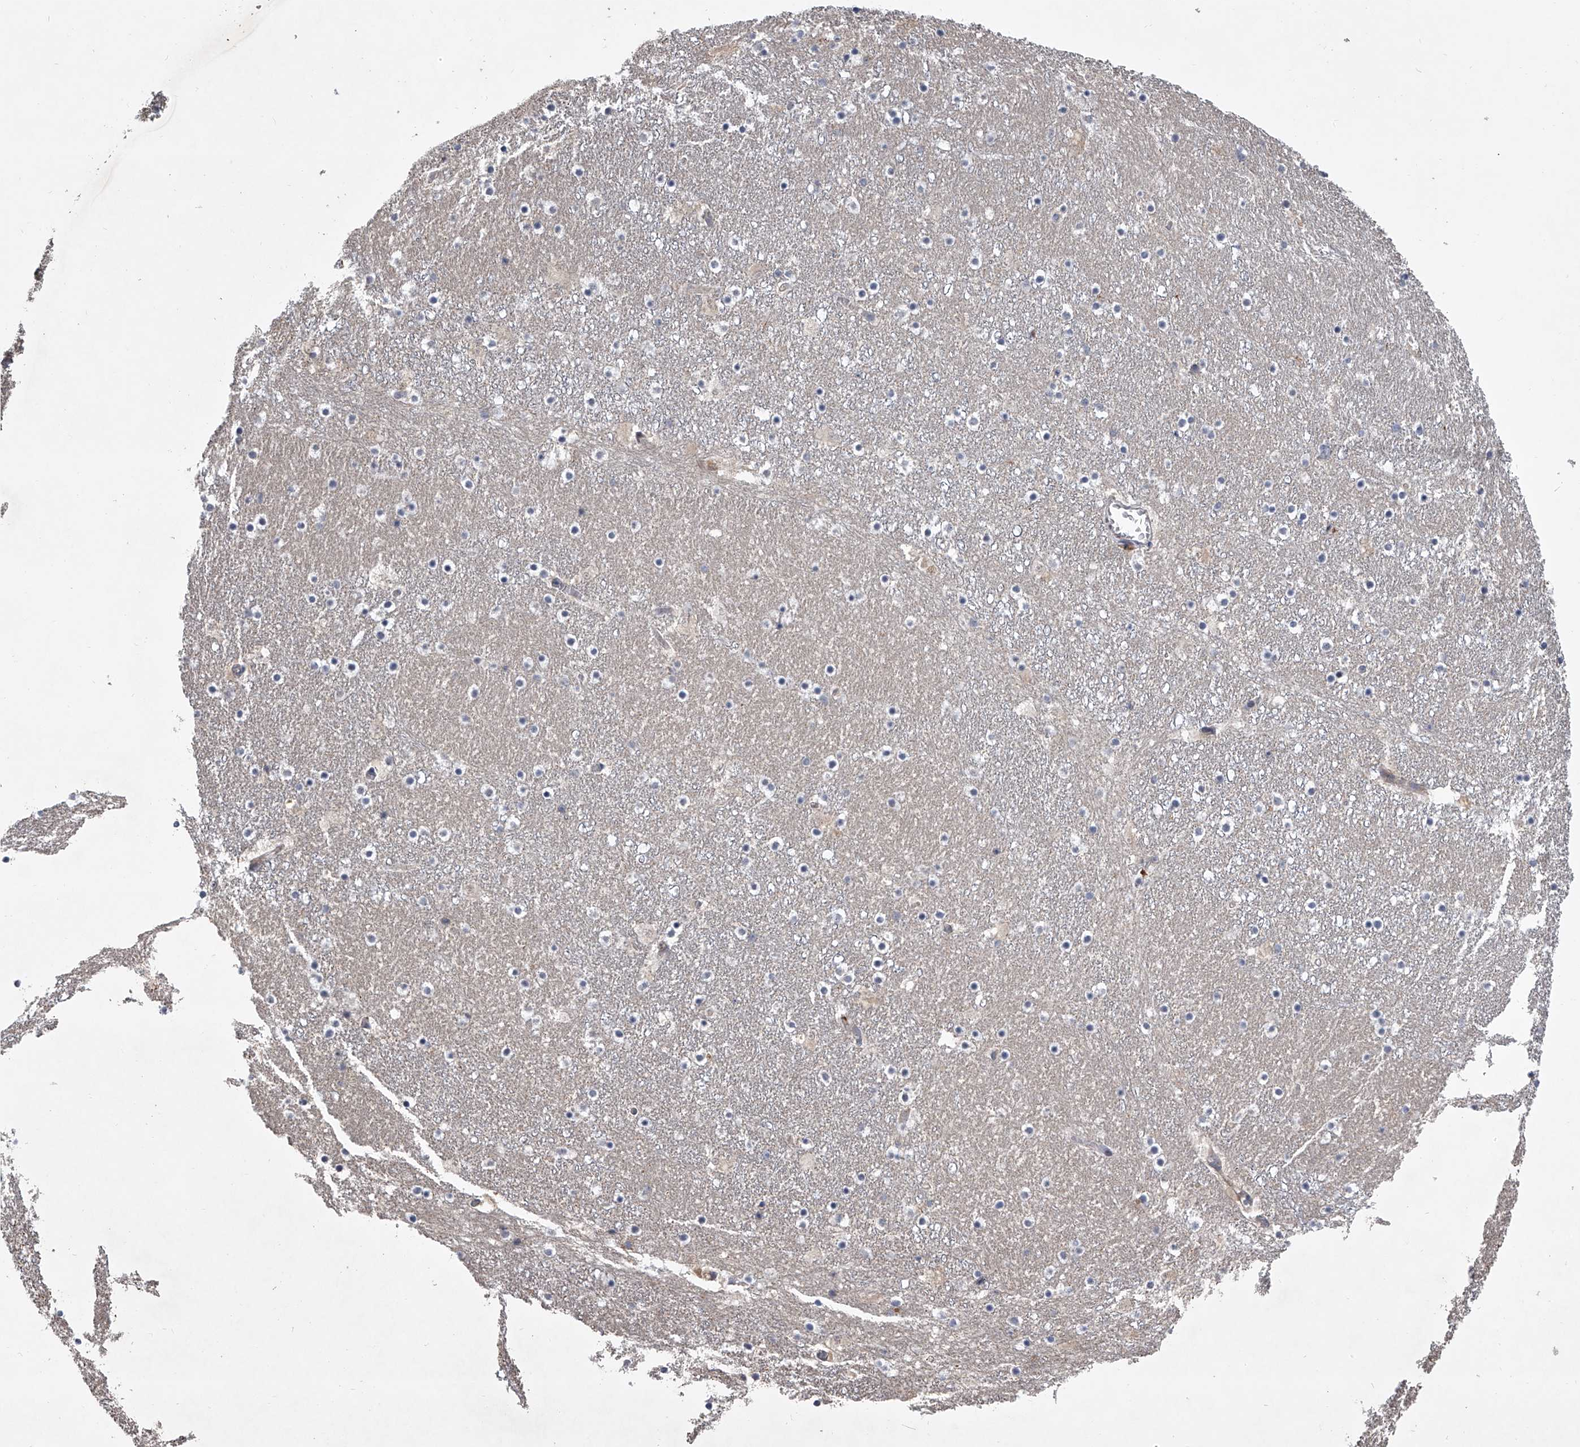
{"staining": {"intensity": "negative", "quantity": "none", "location": "none"}, "tissue": "caudate", "cell_type": "Glial cells", "image_type": "normal", "snomed": [{"axis": "morphology", "description": "Normal tissue, NOS"}, {"axis": "topography", "description": "Lateral ventricle wall"}], "caption": "Caudate was stained to show a protein in brown. There is no significant positivity in glial cells. The staining is performed using DAB (3,3'-diaminobenzidine) brown chromogen with nuclei counter-stained in using hematoxylin.", "gene": "TRIM8", "patient": {"sex": "male", "age": 45}}